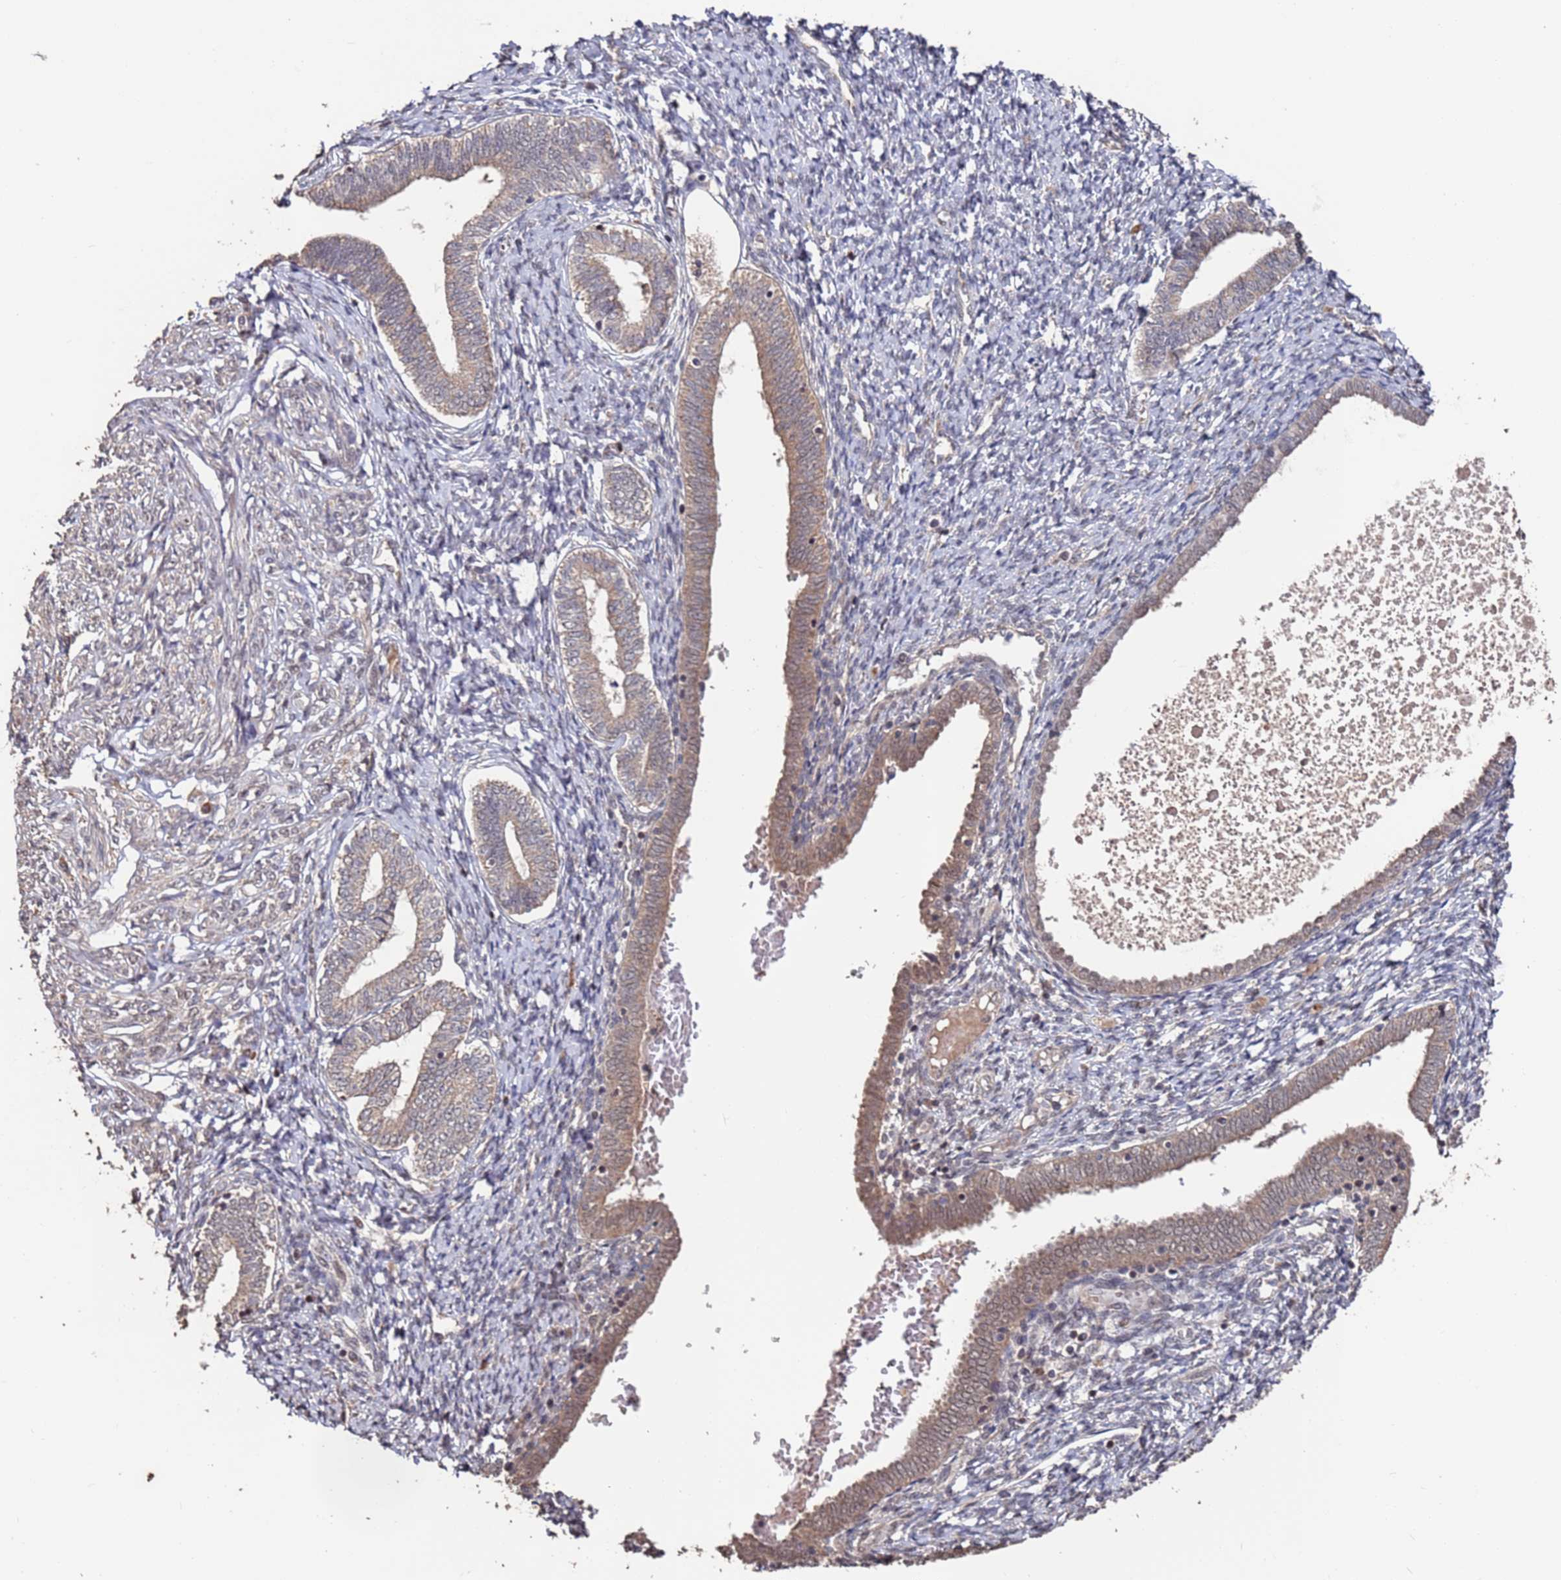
{"staining": {"intensity": "weak", "quantity": "25%-75%", "location": "cytoplasmic/membranous"}, "tissue": "endometrium", "cell_type": "Cells in endometrial stroma", "image_type": "normal", "snomed": [{"axis": "morphology", "description": "Normal tissue, NOS"}, {"axis": "topography", "description": "Endometrium"}], "caption": "Brown immunohistochemical staining in normal endometrium shows weak cytoplasmic/membranous staining in about 25%-75% of cells in endometrial stroma. The protein of interest is stained brown, and the nuclei are stained in blue (DAB IHC with brightfield microscopy, high magnification).", "gene": "PRR7", "patient": {"sex": "female", "age": 72}}